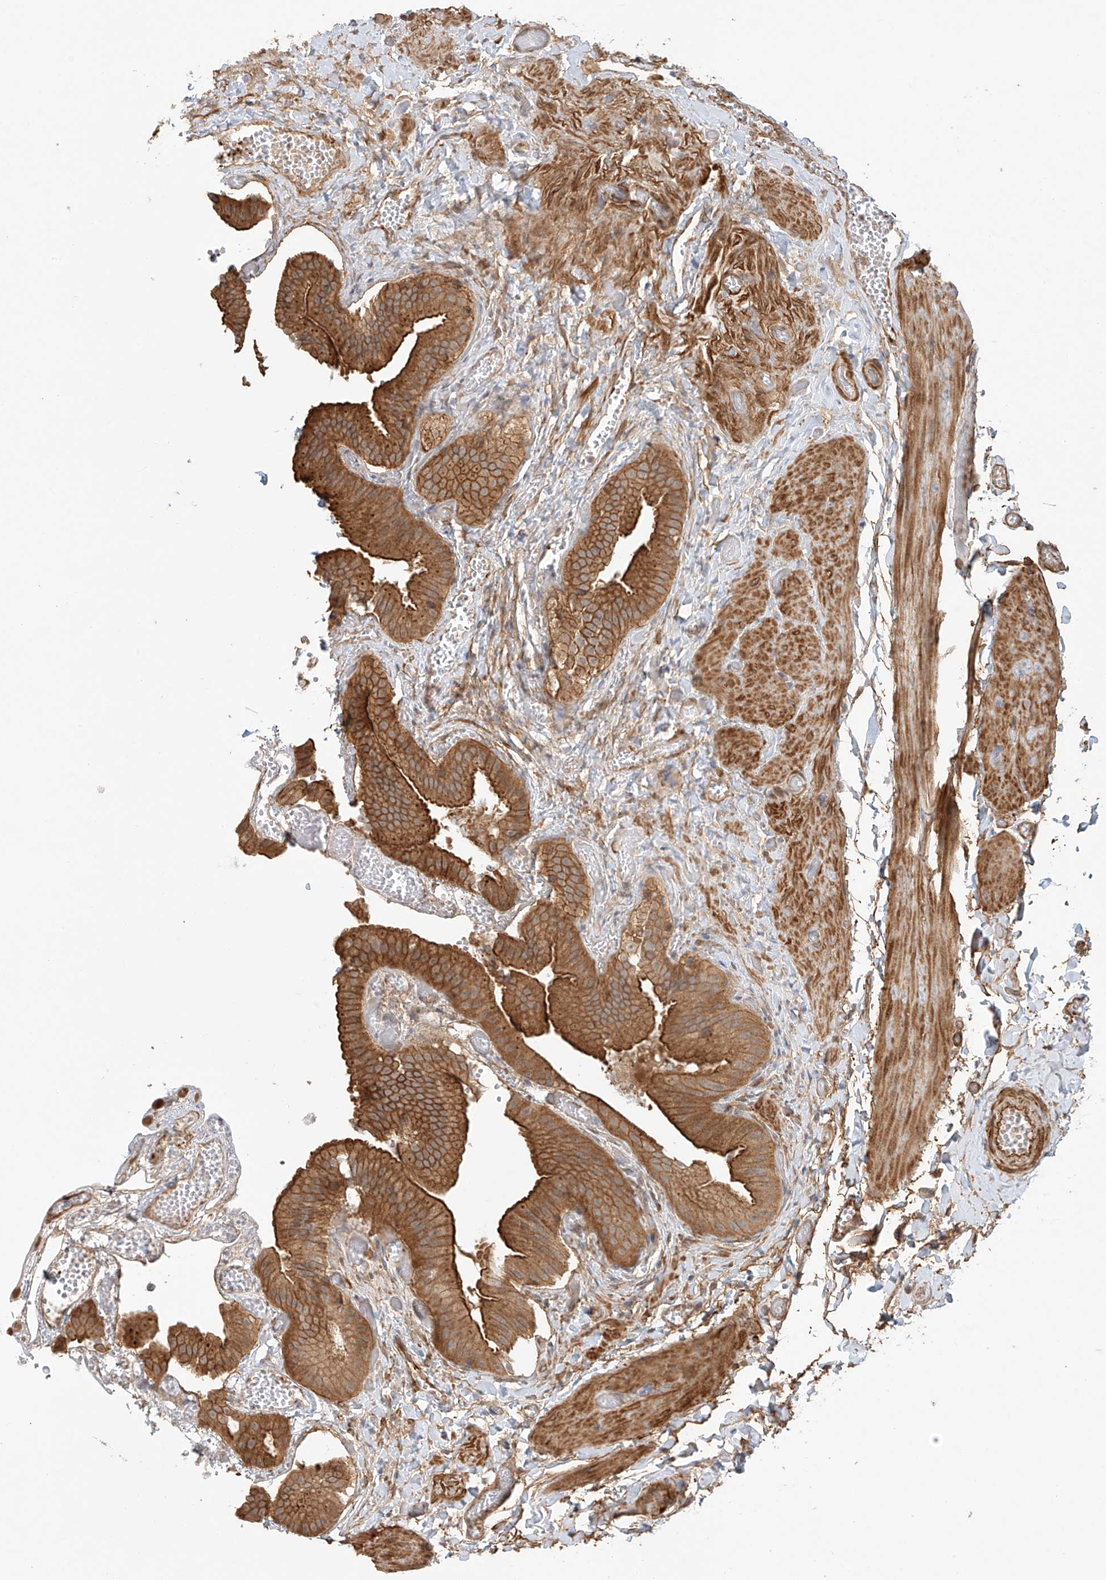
{"staining": {"intensity": "strong", "quantity": ">75%", "location": "cytoplasmic/membranous"}, "tissue": "gallbladder", "cell_type": "Glandular cells", "image_type": "normal", "snomed": [{"axis": "morphology", "description": "Normal tissue, NOS"}, {"axis": "topography", "description": "Gallbladder"}], "caption": "A high amount of strong cytoplasmic/membranous staining is present in approximately >75% of glandular cells in benign gallbladder.", "gene": "CSMD3", "patient": {"sex": "female", "age": 64}}